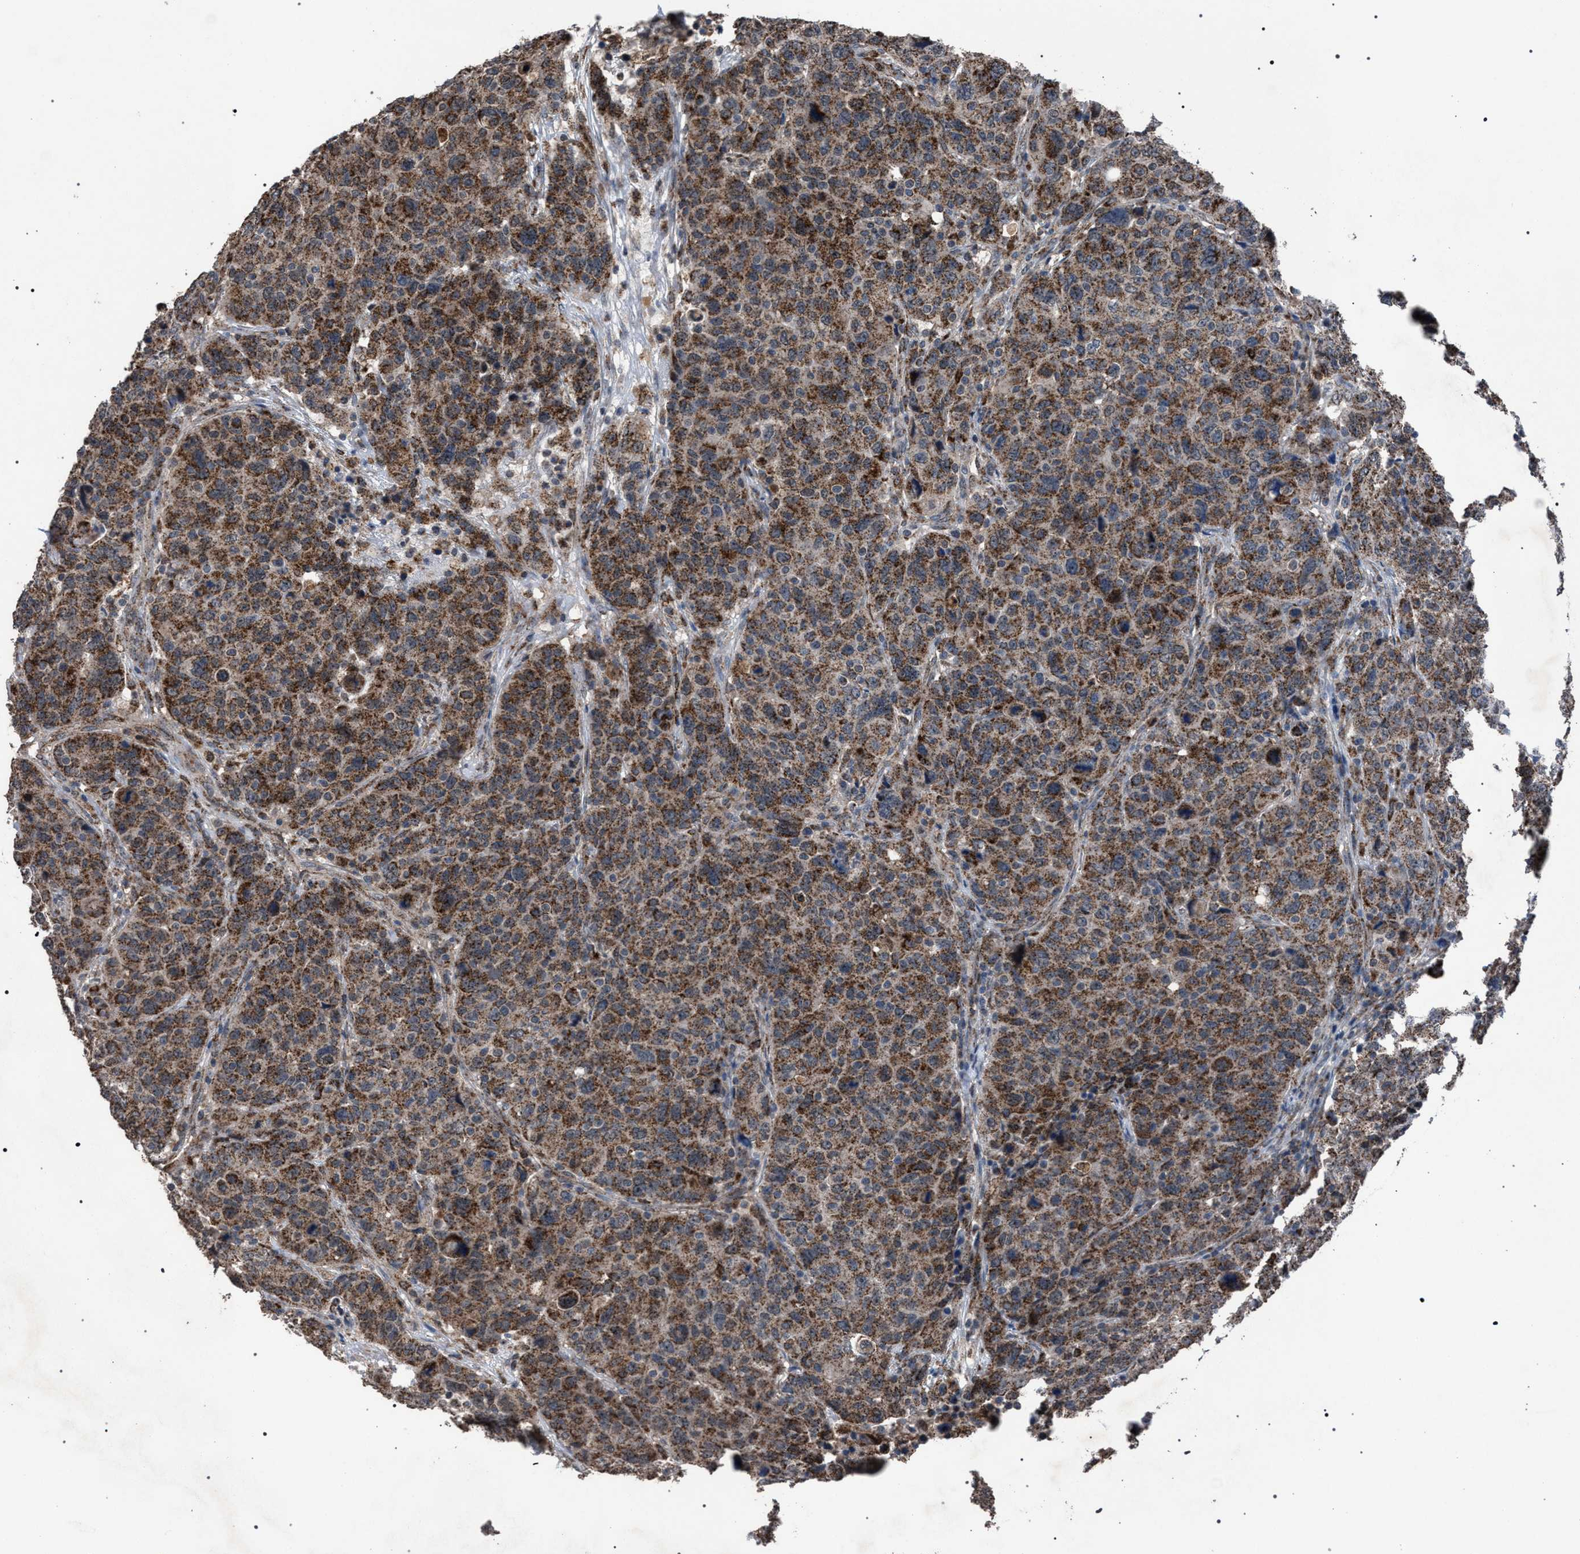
{"staining": {"intensity": "moderate", "quantity": ">75%", "location": "cytoplasmic/membranous"}, "tissue": "breast cancer", "cell_type": "Tumor cells", "image_type": "cancer", "snomed": [{"axis": "morphology", "description": "Duct carcinoma"}, {"axis": "topography", "description": "Breast"}], "caption": "Immunohistochemistry (DAB (3,3'-diaminobenzidine)) staining of human invasive ductal carcinoma (breast) shows moderate cytoplasmic/membranous protein positivity in about >75% of tumor cells. The protein is stained brown, and the nuclei are stained in blue (DAB (3,3'-diaminobenzidine) IHC with brightfield microscopy, high magnification).", "gene": "HSD17B4", "patient": {"sex": "female", "age": 37}}